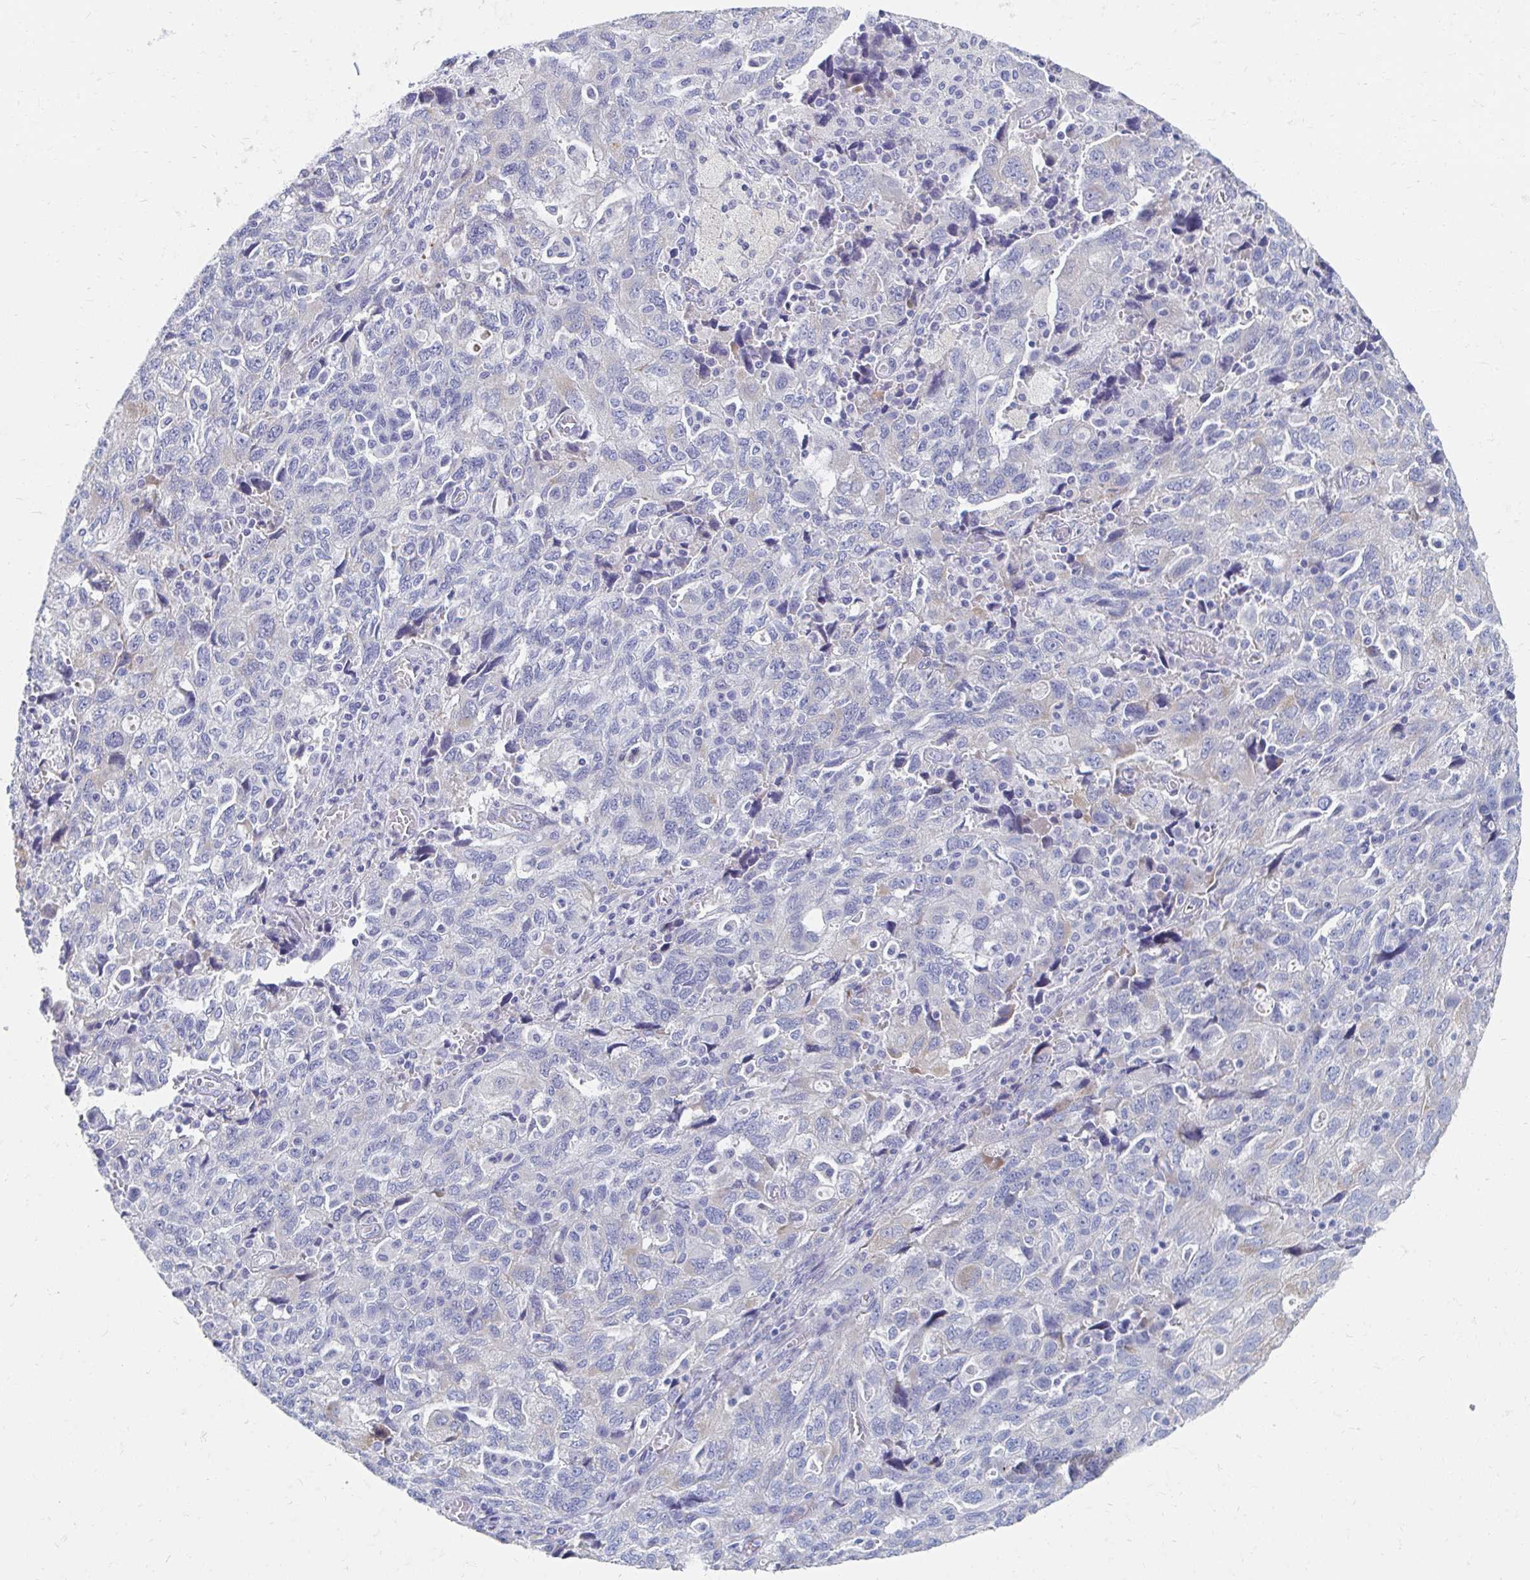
{"staining": {"intensity": "negative", "quantity": "none", "location": "none"}, "tissue": "ovarian cancer", "cell_type": "Tumor cells", "image_type": "cancer", "snomed": [{"axis": "morphology", "description": "Carcinoma, NOS"}, {"axis": "morphology", "description": "Cystadenocarcinoma, serous, NOS"}, {"axis": "topography", "description": "Ovary"}], "caption": "This is an immunohistochemistry image of human ovarian cancer (serous cystadenocarcinoma). There is no expression in tumor cells.", "gene": "MYLK2", "patient": {"sex": "female", "age": 69}}